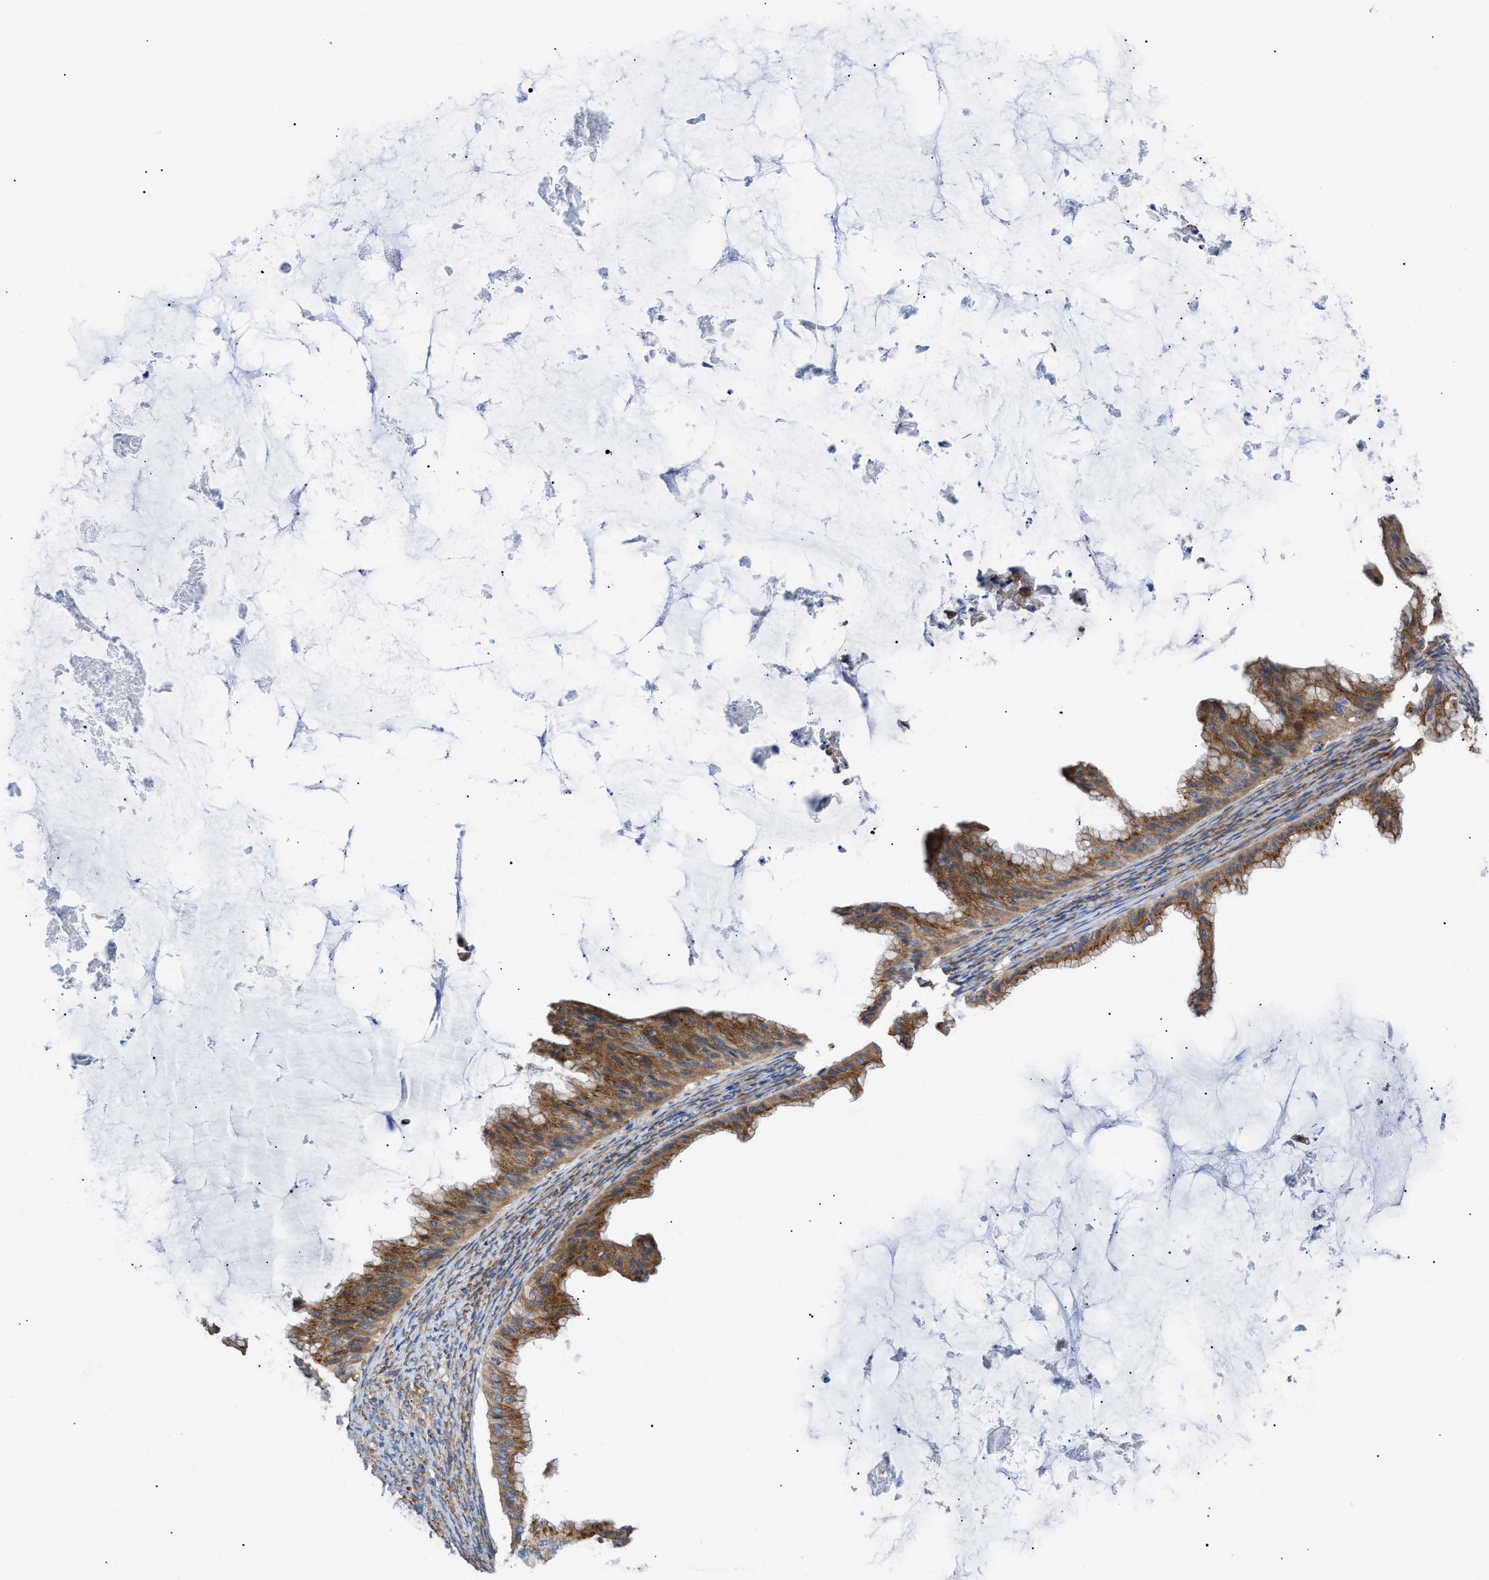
{"staining": {"intensity": "moderate", "quantity": ">75%", "location": "cytoplasmic/membranous"}, "tissue": "ovarian cancer", "cell_type": "Tumor cells", "image_type": "cancer", "snomed": [{"axis": "morphology", "description": "Cystadenocarcinoma, mucinous, NOS"}, {"axis": "topography", "description": "Ovary"}], "caption": "IHC histopathology image of neoplastic tissue: human ovarian cancer stained using immunohistochemistry (IHC) shows medium levels of moderate protein expression localized specifically in the cytoplasmic/membranous of tumor cells, appearing as a cytoplasmic/membranous brown color.", "gene": "MYO10", "patient": {"sex": "female", "age": 61}}